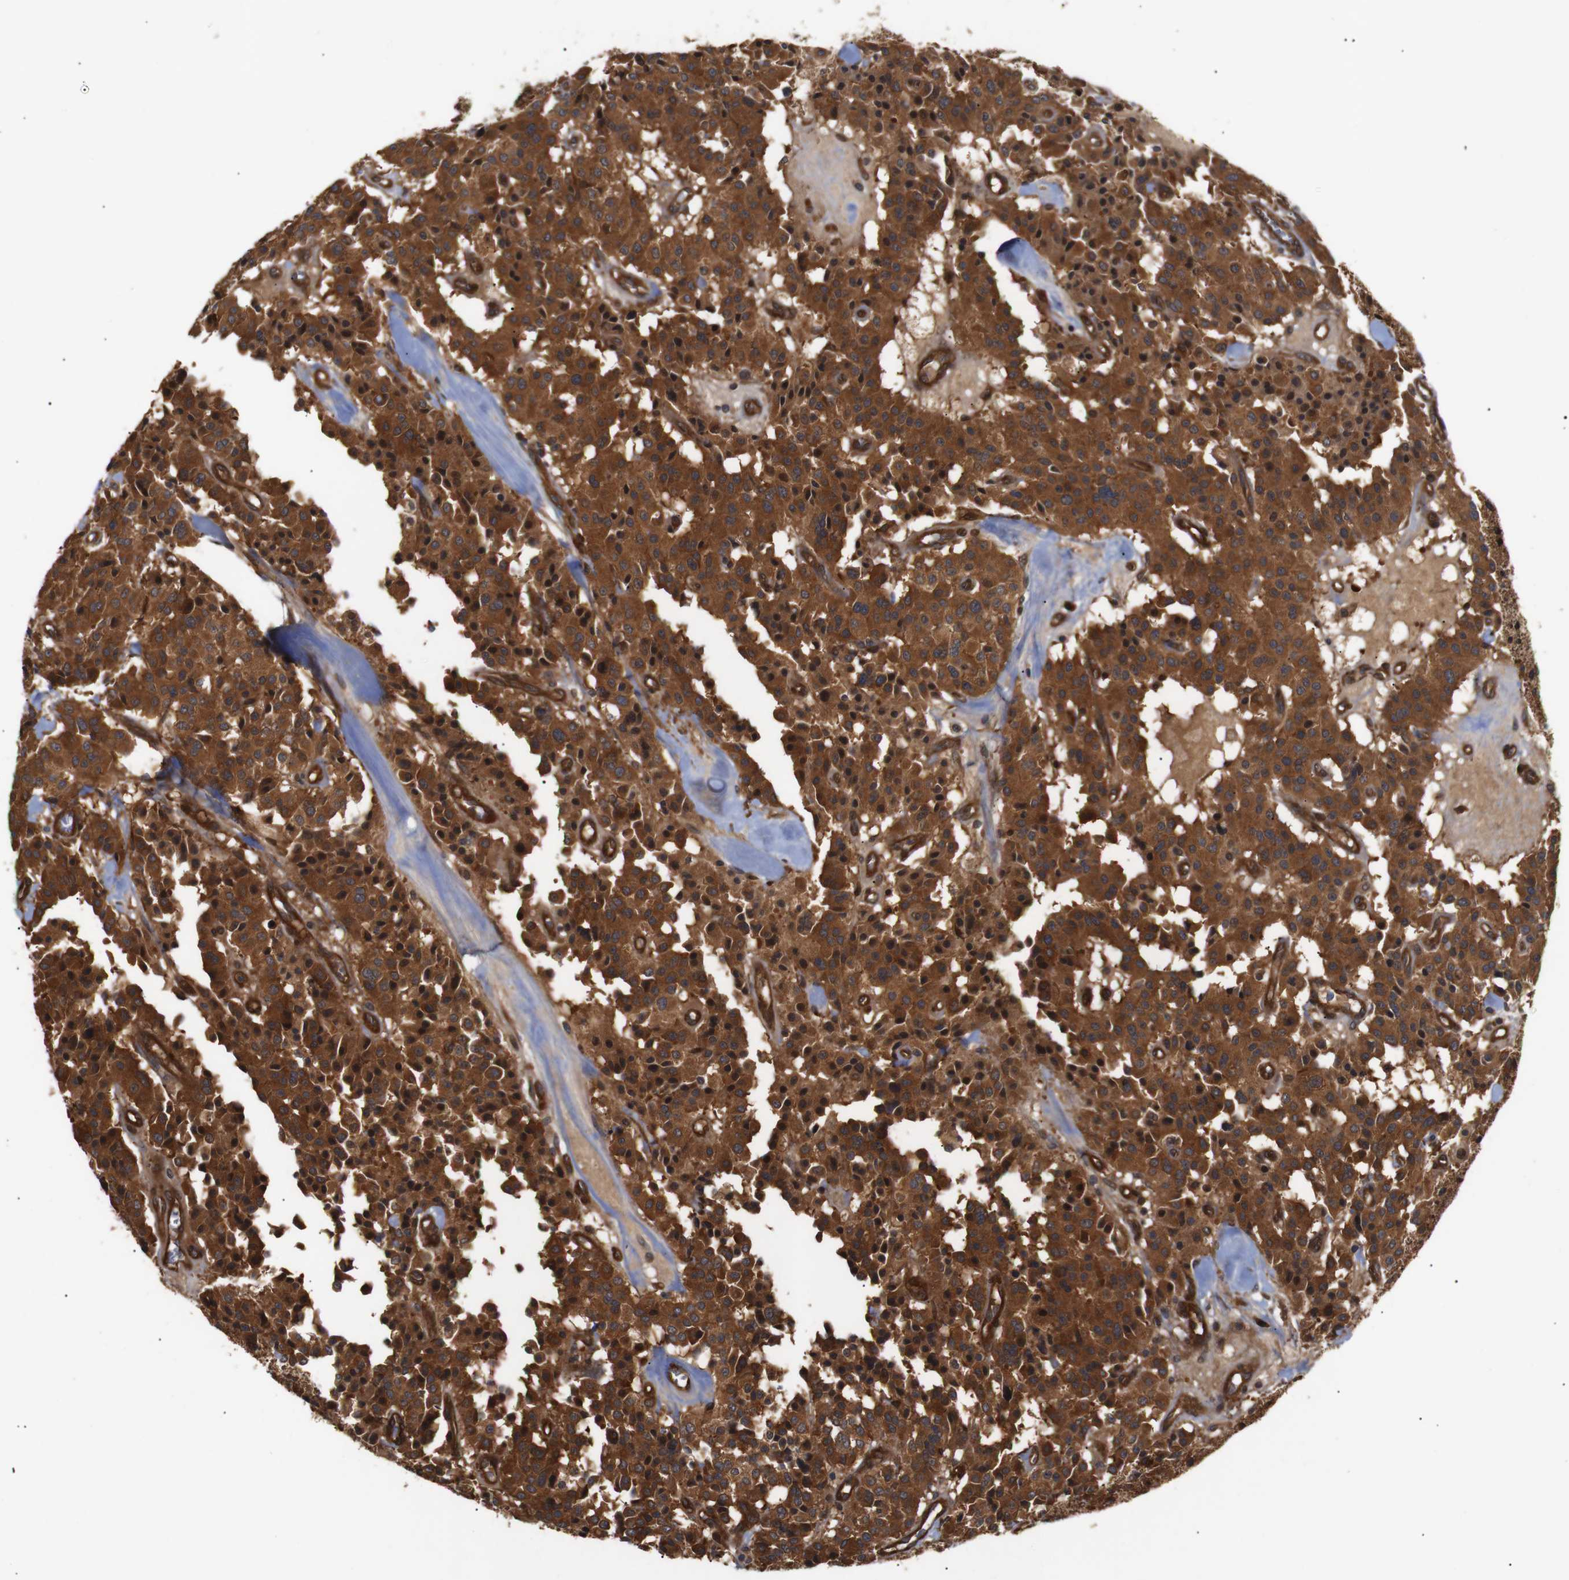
{"staining": {"intensity": "strong", "quantity": ">75%", "location": "cytoplasmic/membranous"}, "tissue": "carcinoid", "cell_type": "Tumor cells", "image_type": "cancer", "snomed": [{"axis": "morphology", "description": "Carcinoid, malignant, NOS"}, {"axis": "topography", "description": "Lung"}], "caption": "About >75% of tumor cells in carcinoid reveal strong cytoplasmic/membranous protein expression as visualized by brown immunohistochemical staining.", "gene": "PAWR", "patient": {"sex": "male", "age": 30}}